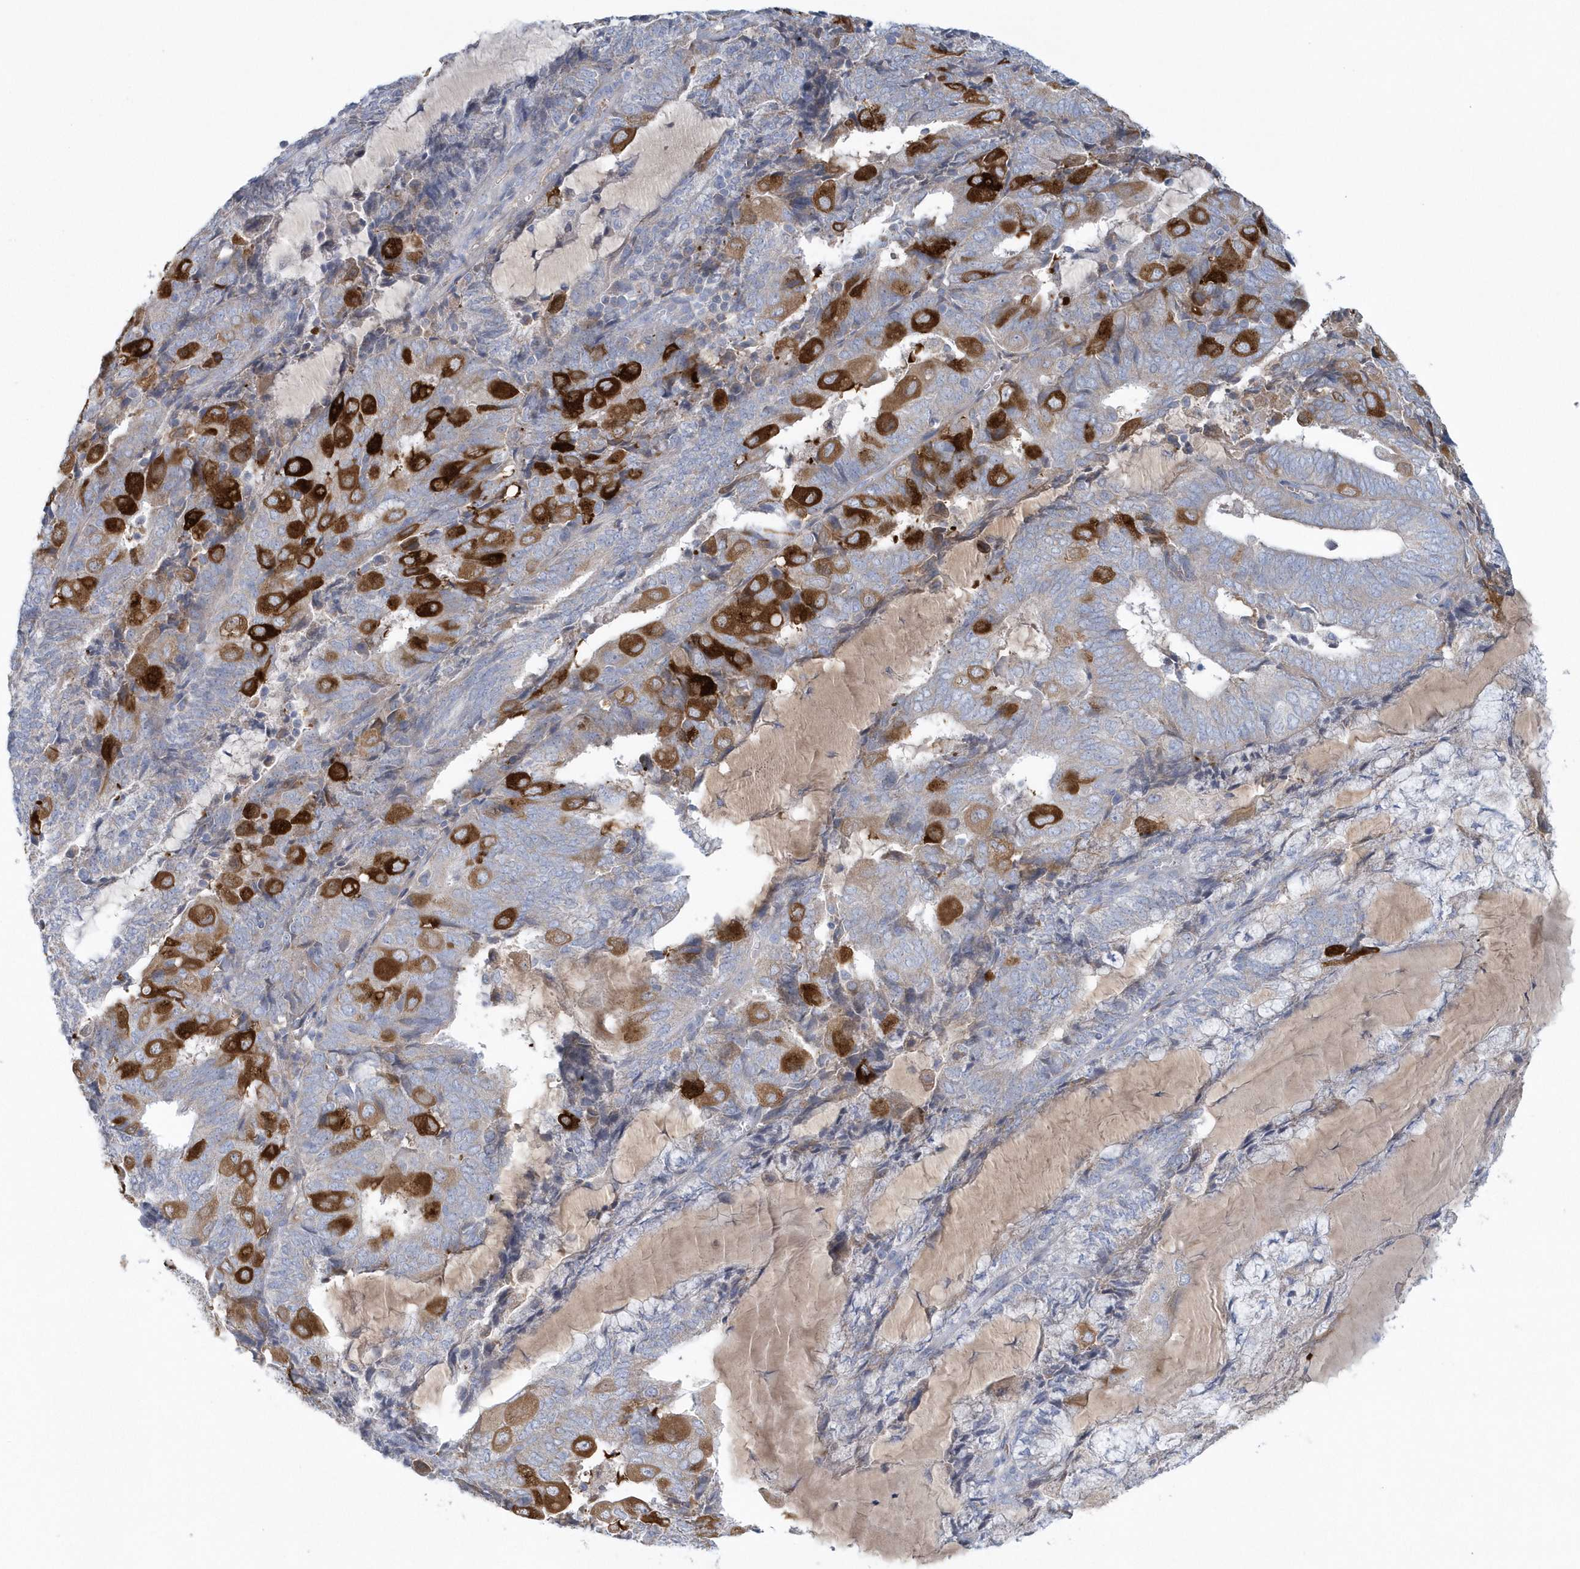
{"staining": {"intensity": "strong", "quantity": "25%-75%", "location": "cytoplasmic/membranous"}, "tissue": "endometrial cancer", "cell_type": "Tumor cells", "image_type": "cancer", "snomed": [{"axis": "morphology", "description": "Adenocarcinoma, NOS"}, {"axis": "topography", "description": "Endometrium"}], "caption": "Tumor cells show strong cytoplasmic/membranous staining in approximately 25%-75% of cells in endometrial cancer. (brown staining indicates protein expression, while blue staining denotes nuclei).", "gene": "SPATA18", "patient": {"sex": "female", "age": 81}}